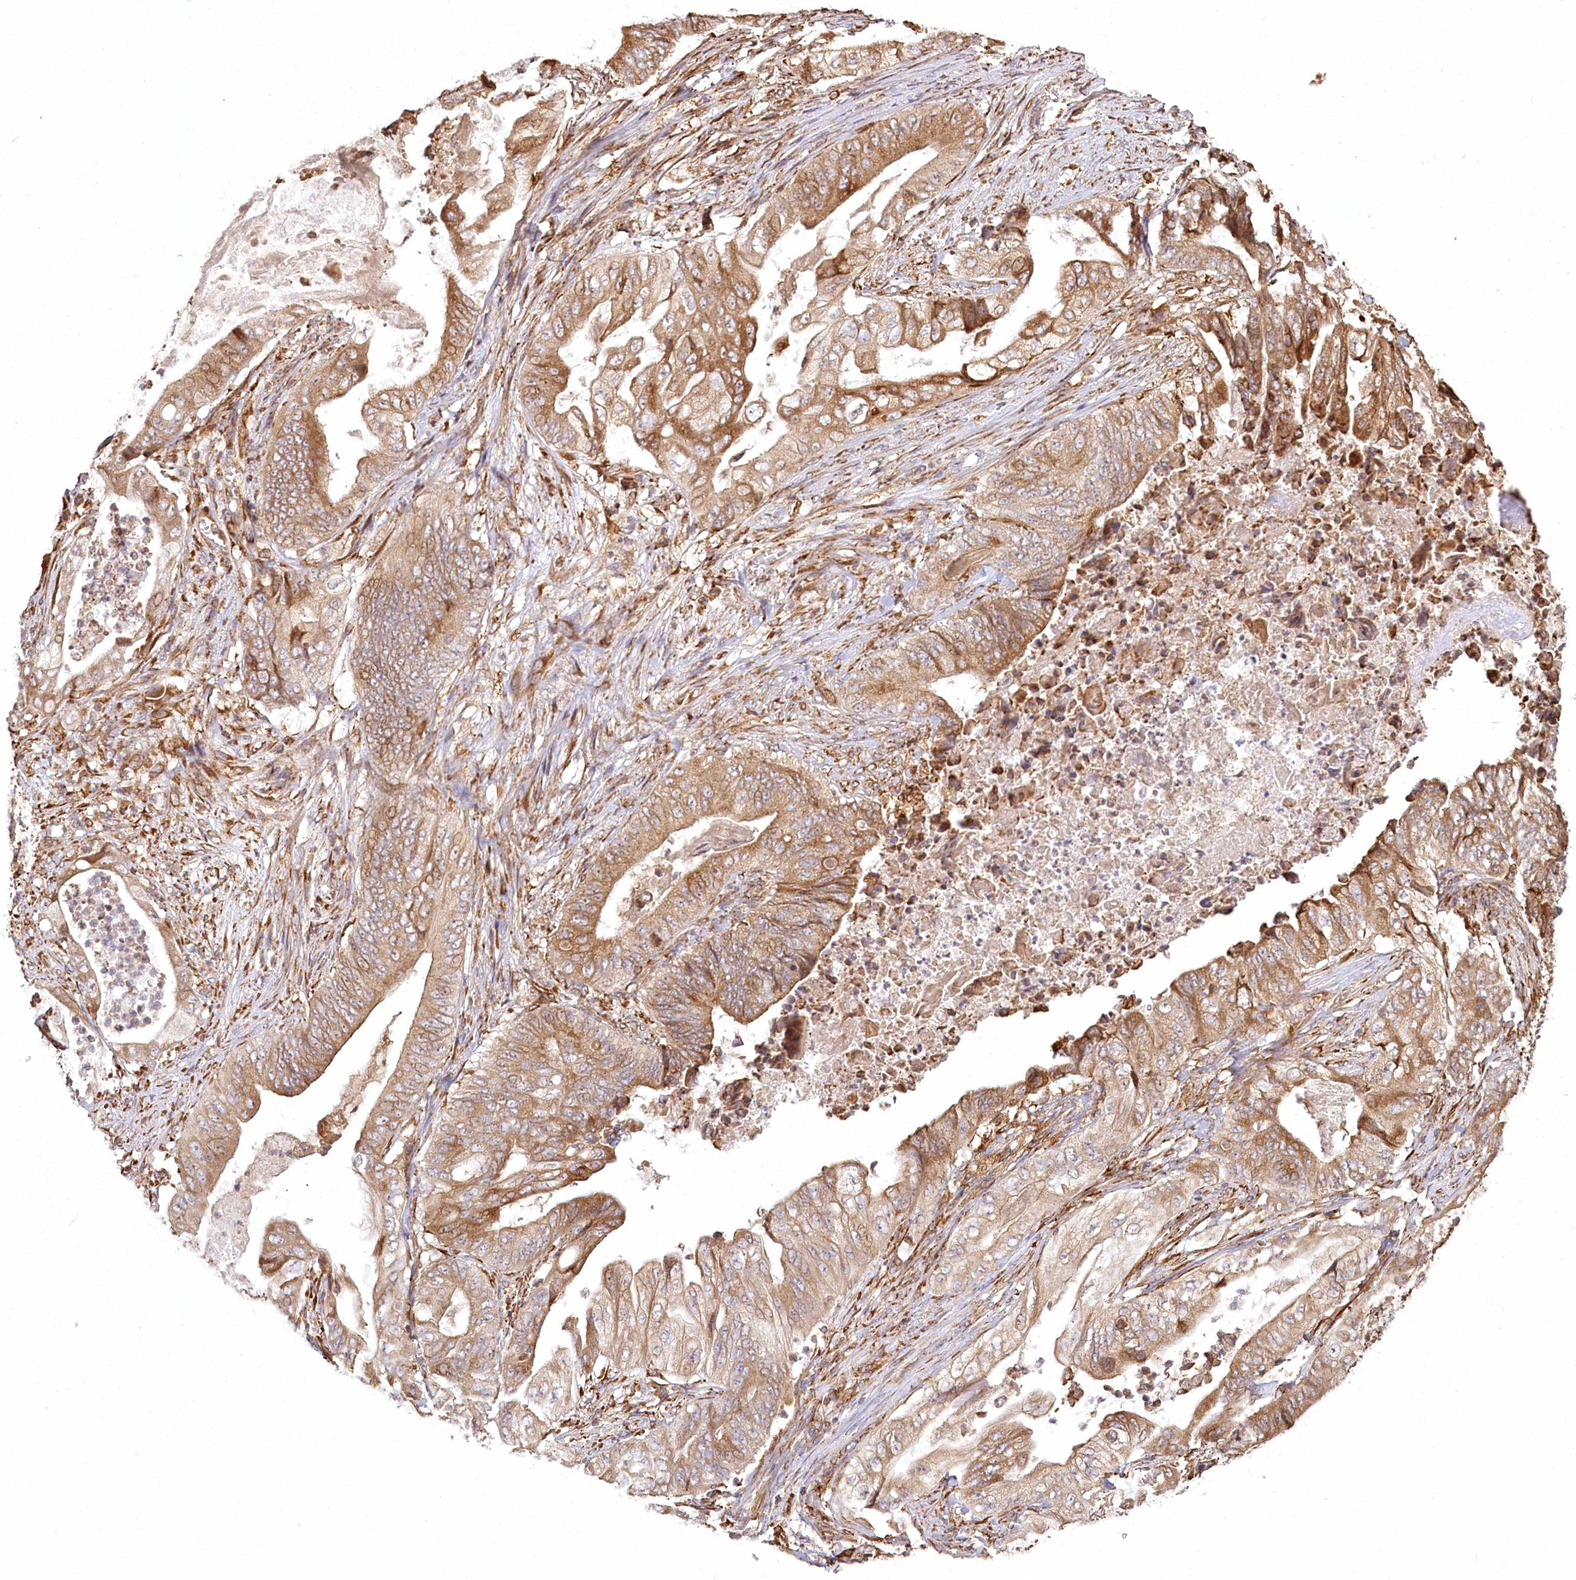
{"staining": {"intensity": "moderate", "quantity": ">75%", "location": "cytoplasmic/membranous"}, "tissue": "stomach cancer", "cell_type": "Tumor cells", "image_type": "cancer", "snomed": [{"axis": "morphology", "description": "Adenocarcinoma, NOS"}, {"axis": "topography", "description": "Stomach"}], "caption": "Adenocarcinoma (stomach) stained for a protein (brown) demonstrates moderate cytoplasmic/membranous positive staining in about >75% of tumor cells.", "gene": "FAM13A", "patient": {"sex": "female", "age": 73}}